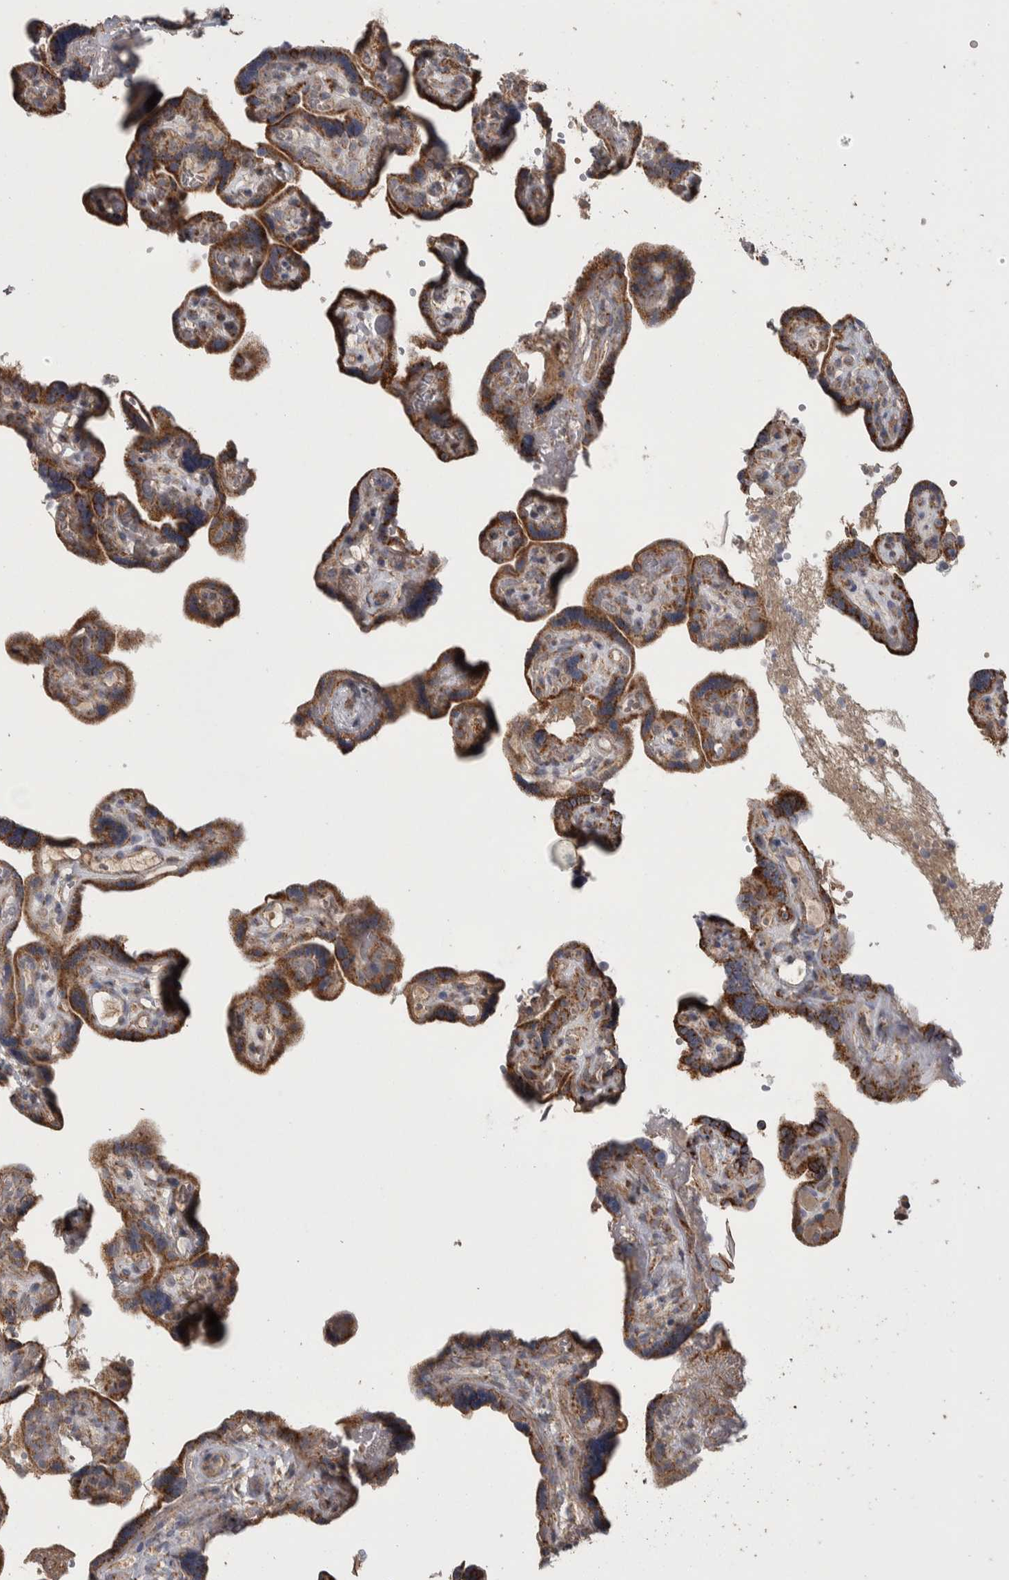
{"staining": {"intensity": "moderate", "quantity": ">75%", "location": "cytoplasmic/membranous"}, "tissue": "placenta", "cell_type": "Trophoblastic cells", "image_type": "normal", "snomed": [{"axis": "morphology", "description": "Normal tissue, NOS"}, {"axis": "topography", "description": "Placenta"}], "caption": "Immunohistochemical staining of normal placenta displays >75% levels of moderate cytoplasmic/membranous protein staining in approximately >75% of trophoblastic cells.", "gene": "SCO1", "patient": {"sex": "female", "age": 30}}